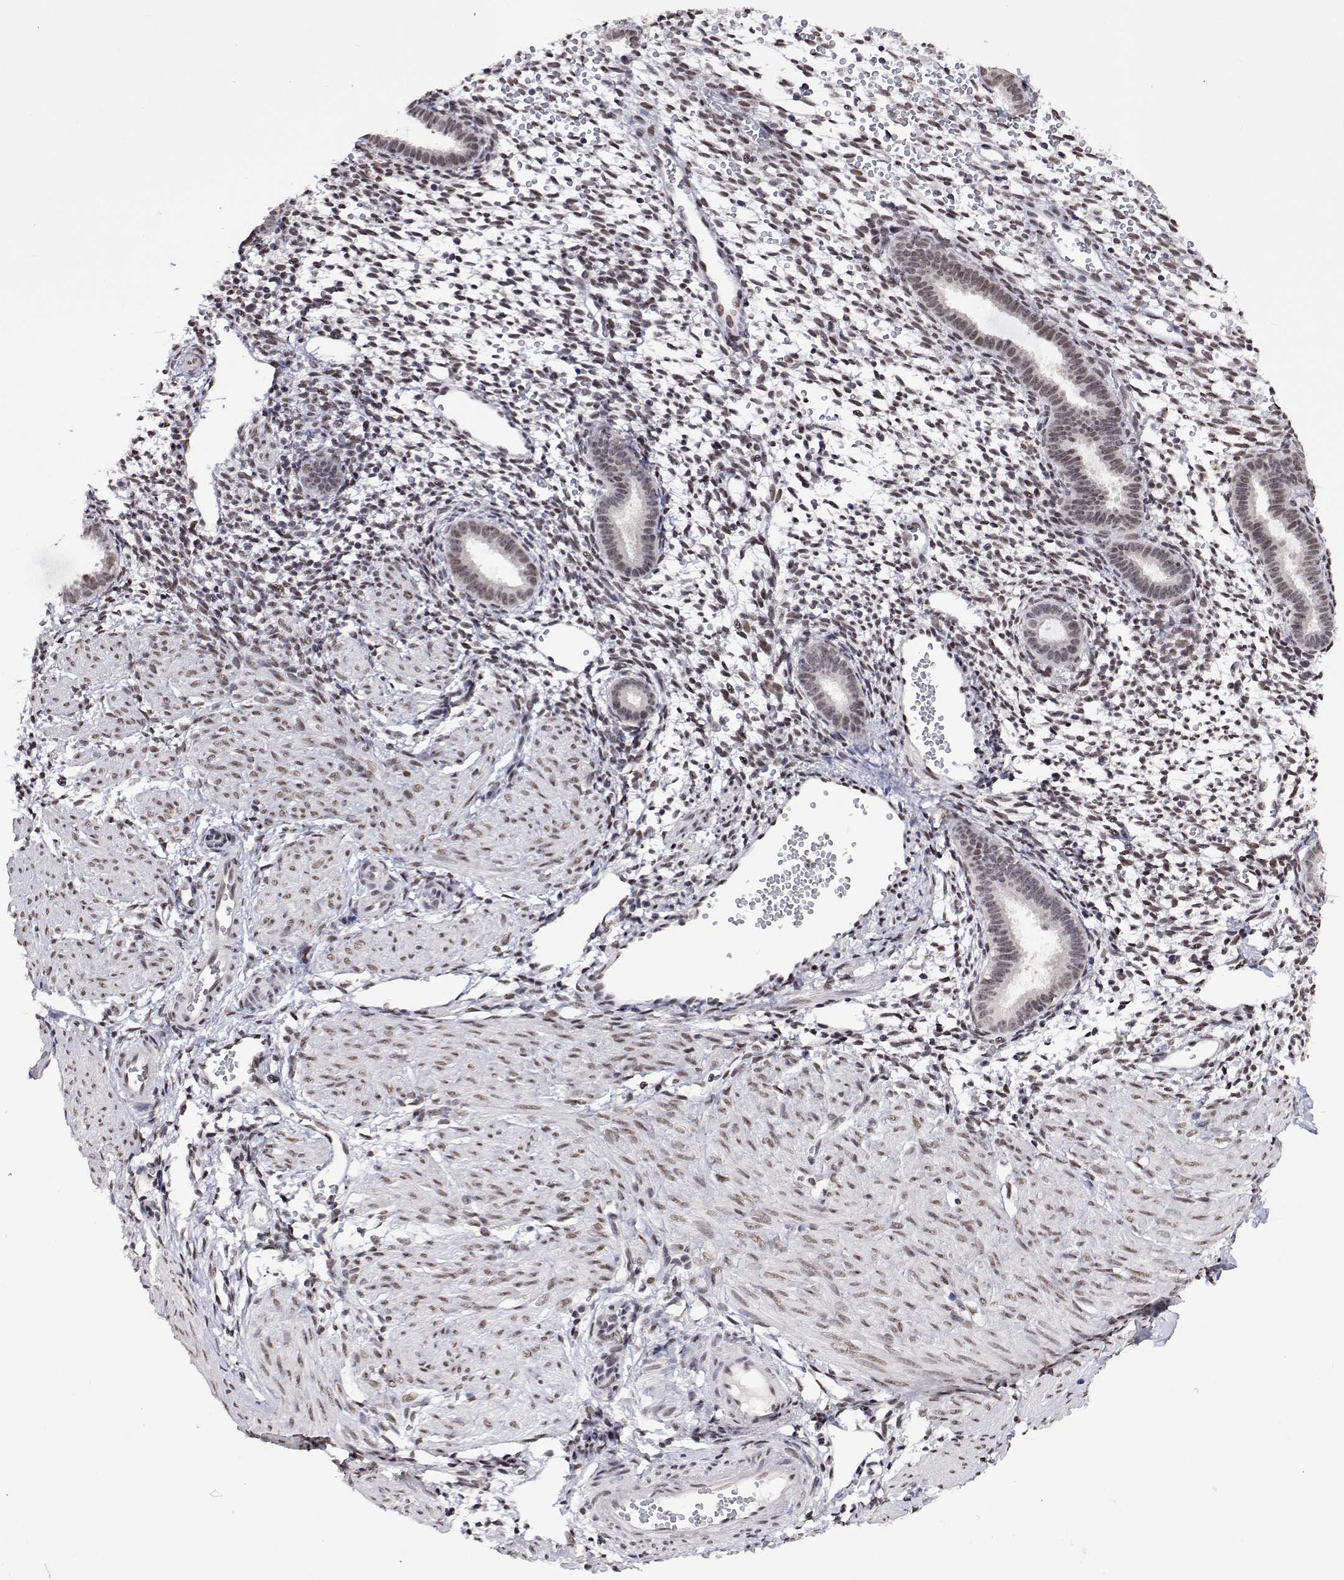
{"staining": {"intensity": "weak", "quantity": "<25%", "location": "nuclear"}, "tissue": "endometrium", "cell_type": "Cells in endometrial stroma", "image_type": "normal", "snomed": [{"axis": "morphology", "description": "Normal tissue, NOS"}, {"axis": "topography", "description": "Endometrium"}], "caption": "Immunohistochemical staining of benign human endometrium exhibits no significant positivity in cells in endometrial stroma.", "gene": "HNRNPA0", "patient": {"sex": "female", "age": 36}}